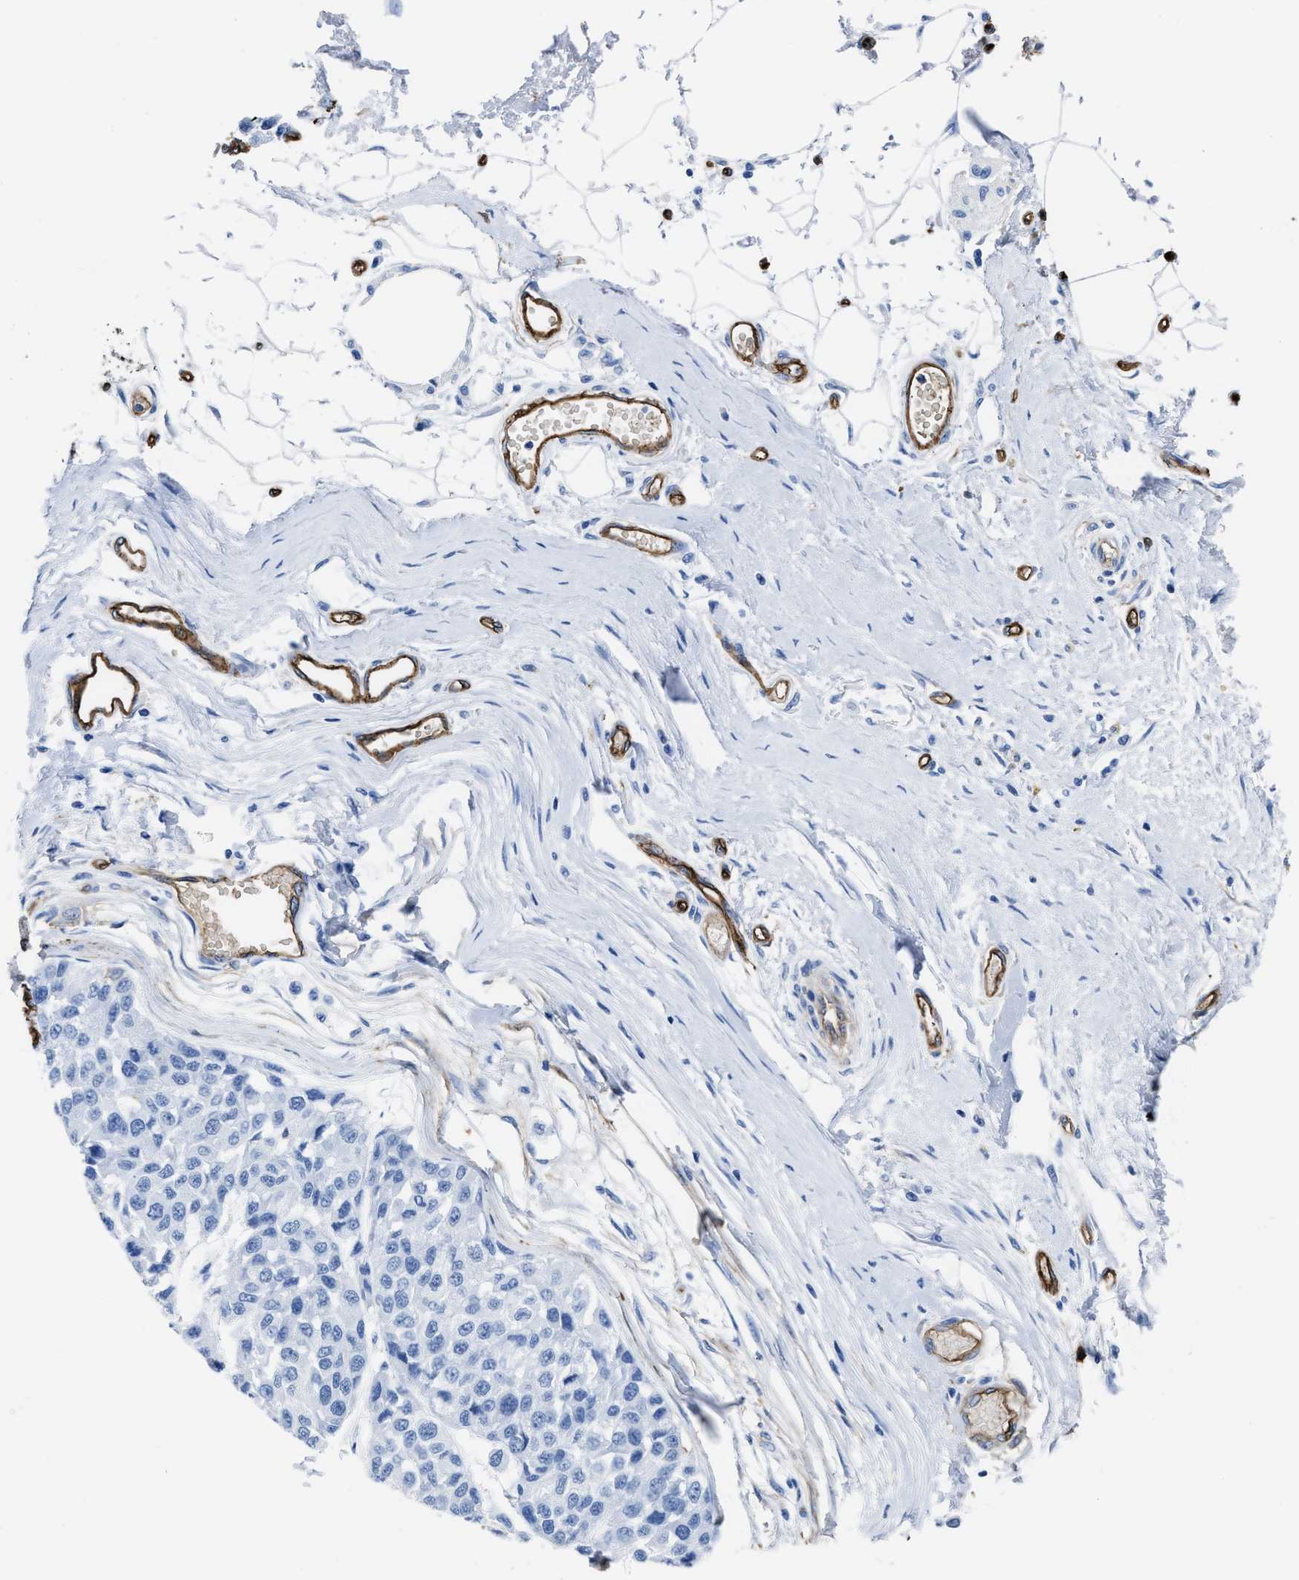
{"staining": {"intensity": "negative", "quantity": "none", "location": "none"}, "tissue": "melanoma", "cell_type": "Tumor cells", "image_type": "cancer", "snomed": [{"axis": "morphology", "description": "Malignant melanoma, NOS"}, {"axis": "topography", "description": "Skin"}], "caption": "A high-resolution histopathology image shows IHC staining of malignant melanoma, which shows no significant positivity in tumor cells.", "gene": "AQP1", "patient": {"sex": "male", "age": 62}}